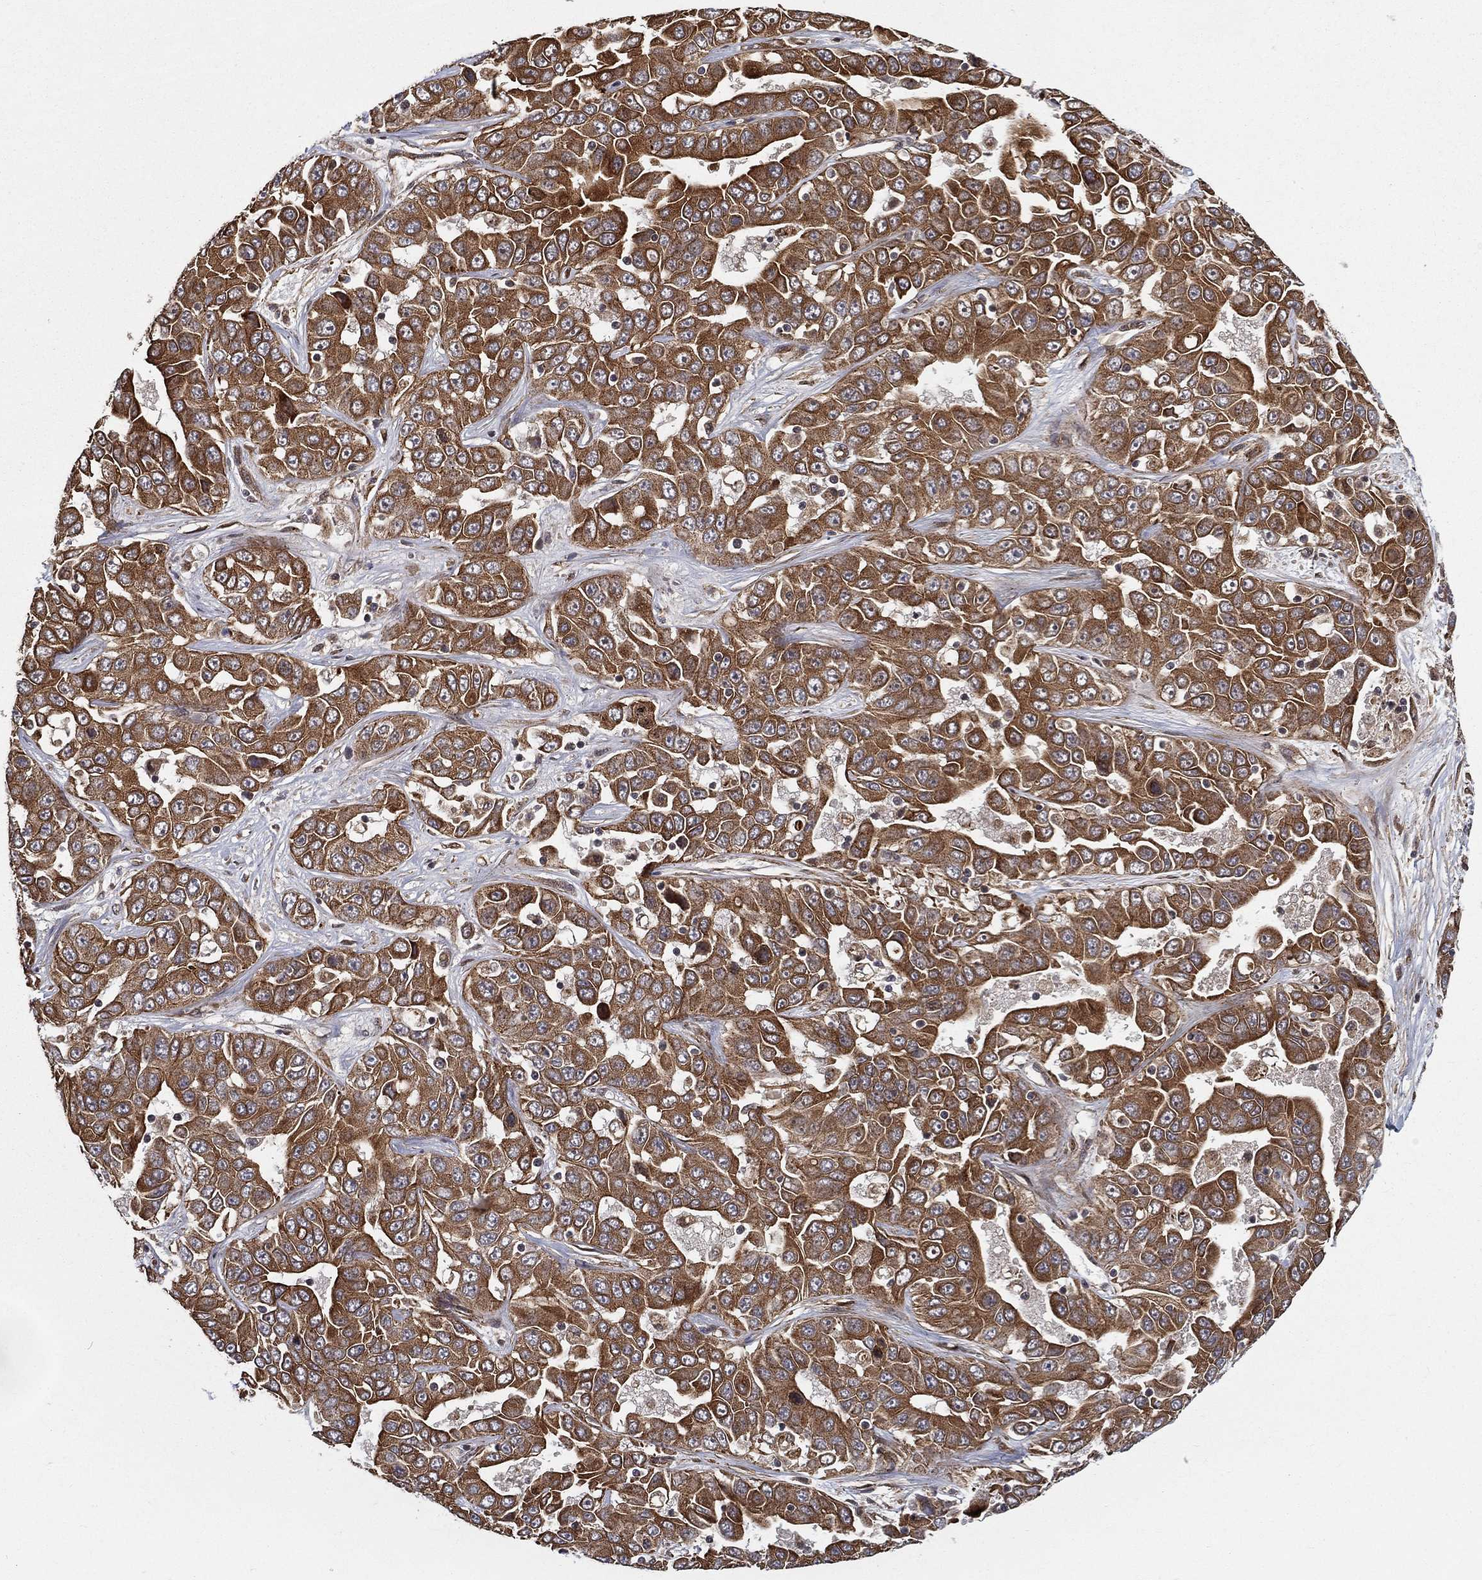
{"staining": {"intensity": "strong", "quantity": ">75%", "location": "cytoplasmic/membranous"}, "tissue": "liver cancer", "cell_type": "Tumor cells", "image_type": "cancer", "snomed": [{"axis": "morphology", "description": "Cholangiocarcinoma"}, {"axis": "topography", "description": "Liver"}], "caption": "DAB immunohistochemical staining of human cholangiocarcinoma (liver) reveals strong cytoplasmic/membranous protein staining in about >75% of tumor cells.", "gene": "UACA", "patient": {"sex": "female", "age": 52}}